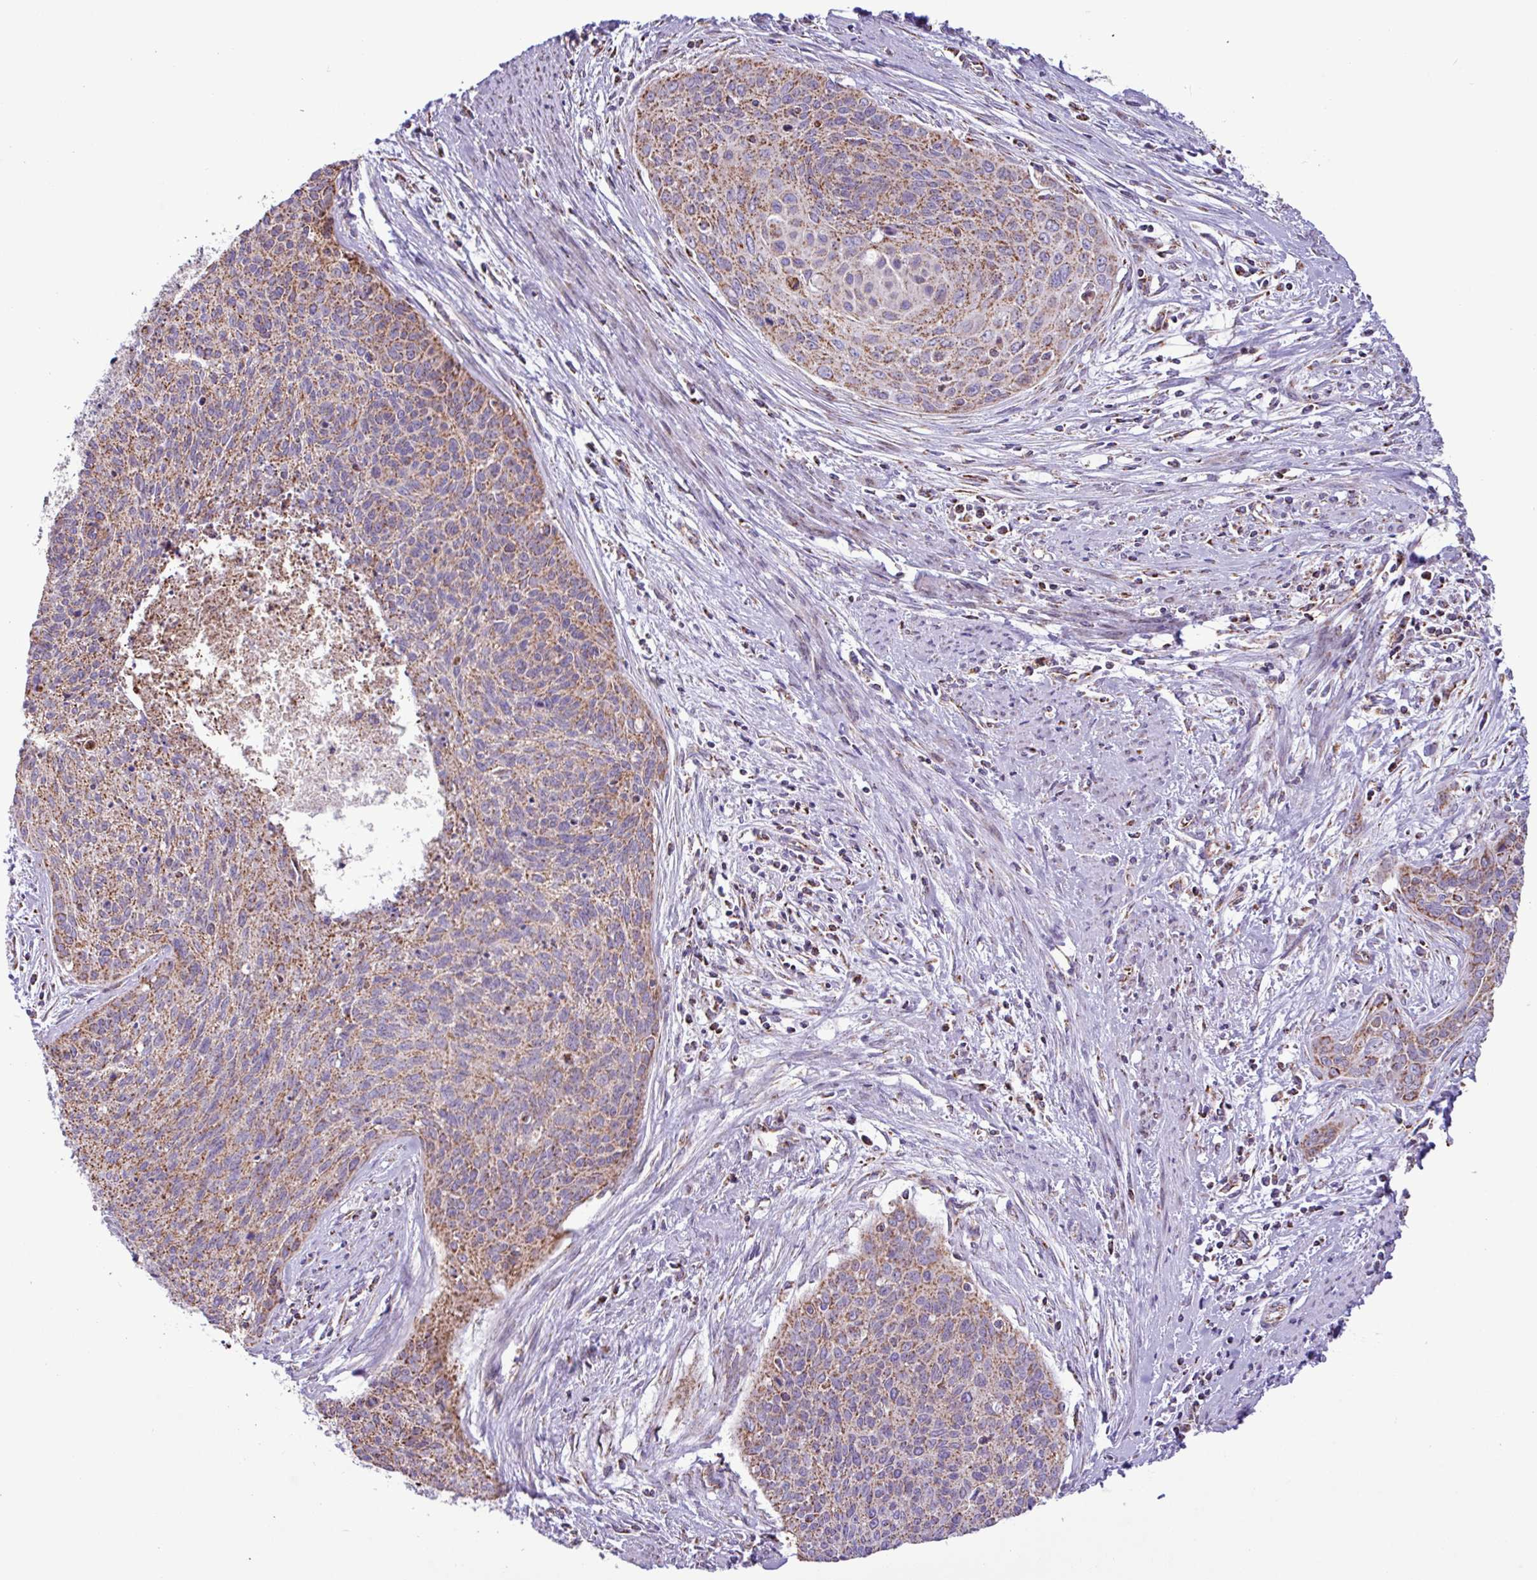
{"staining": {"intensity": "moderate", "quantity": "25%-75%", "location": "cytoplasmic/membranous"}, "tissue": "cervical cancer", "cell_type": "Tumor cells", "image_type": "cancer", "snomed": [{"axis": "morphology", "description": "Squamous cell carcinoma, NOS"}, {"axis": "topography", "description": "Cervix"}], "caption": "Protein staining exhibits moderate cytoplasmic/membranous staining in approximately 25%-75% of tumor cells in cervical cancer (squamous cell carcinoma). (Stains: DAB (3,3'-diaminobenzidine) in brown, nuclei in blue, Microscopy: brightfield microscopy at high magnification).", "gene": "RTL3", "patient": {"sex": "female", "age": 55}}